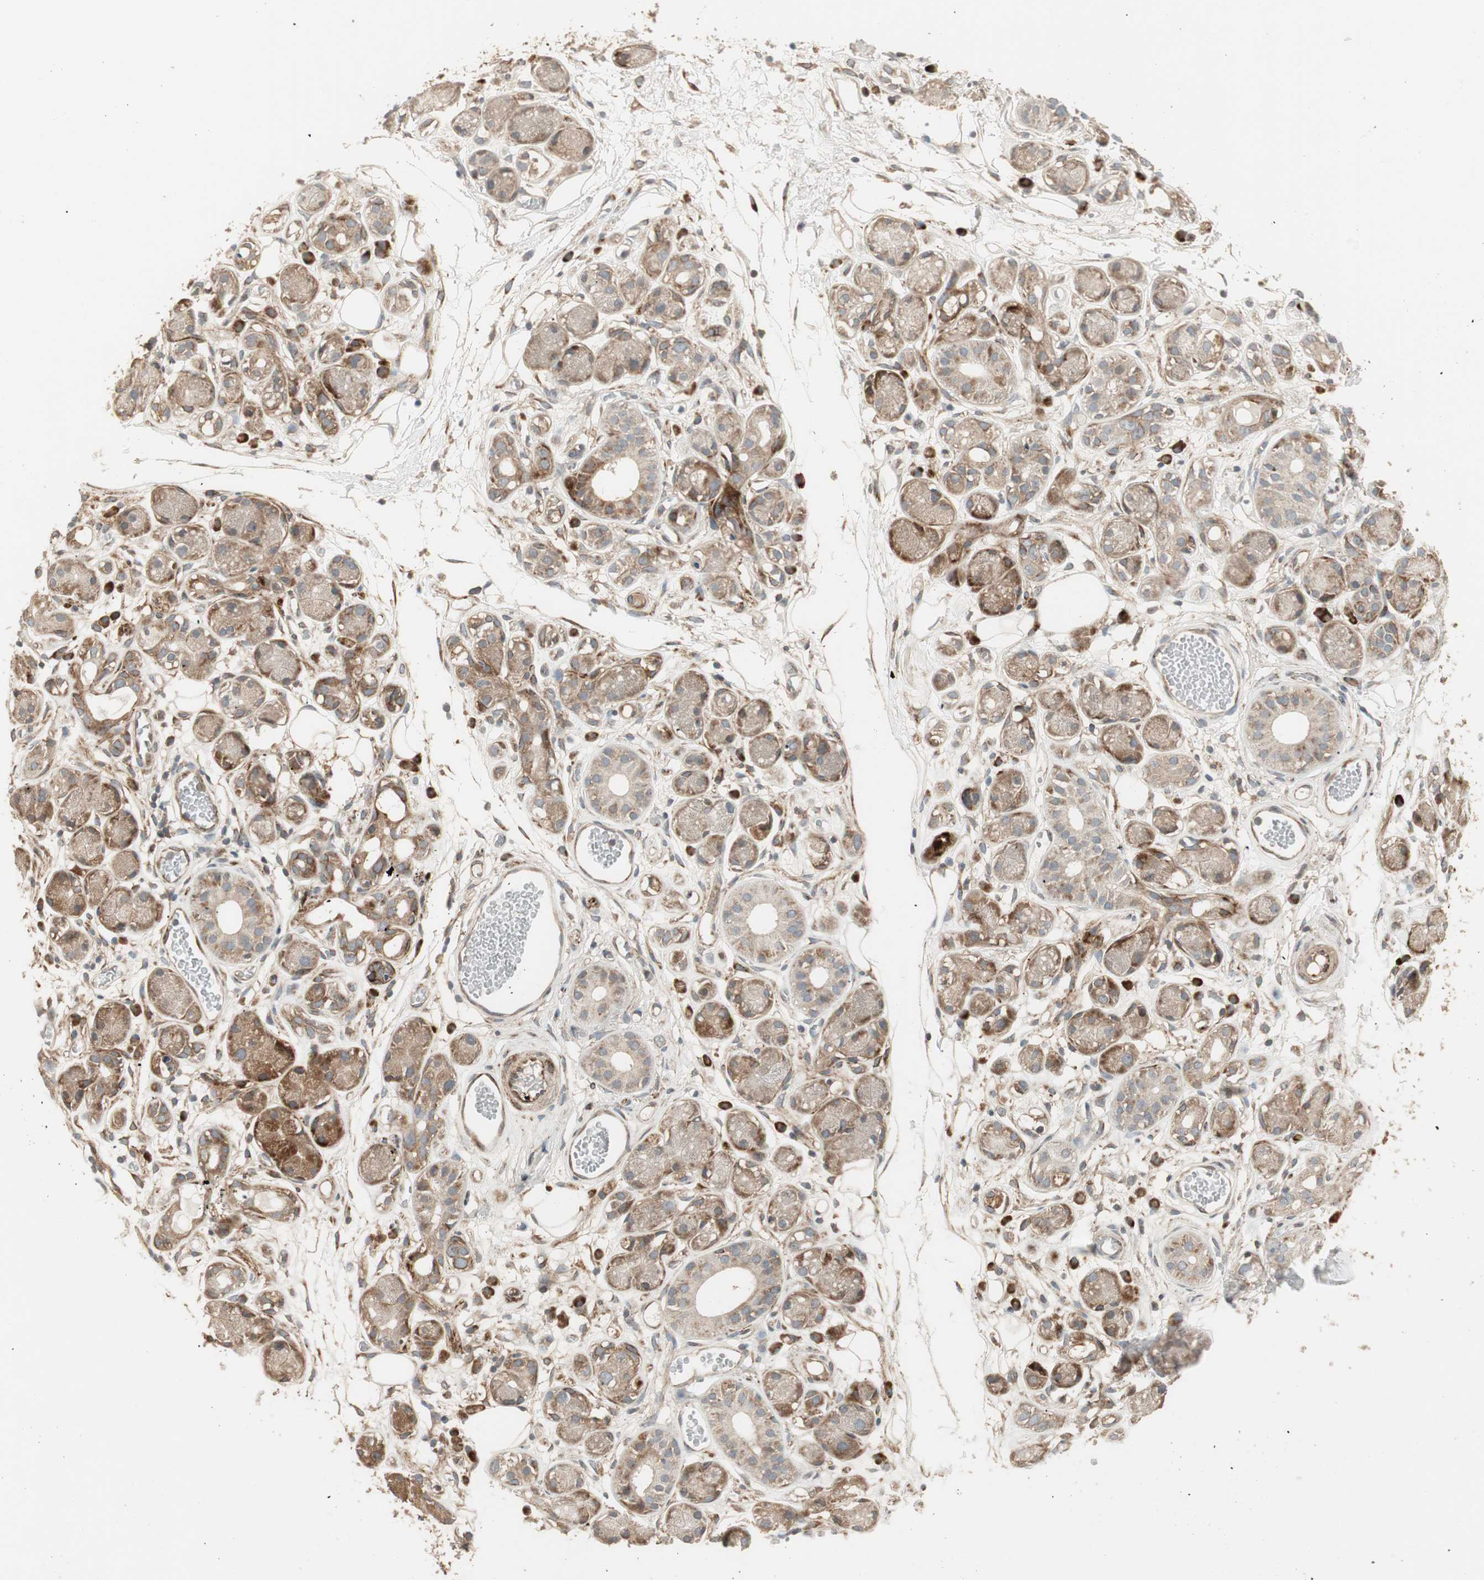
{"staining": {"intensity": "moderate", "quantity": ">75%", "location": "cytoplasmic/membranous"}, "tissue": "adipose tissue", "cell_type": "Adipocytes", "image_type": "normal", "snomed": [{"axis": "morphology", "description": "Normal tissue, NOS"}, {"axis": "morphology", "description": "Inflammation, NOS"}, {"axis": "topography", "description": "Vascular tissue"}, {"axis": "topography", "description": "Salivary gland"}], "caption": "Immunohistochemistry micrograph of unremarkable human adipose tissue stained for a protein (brown), which shows medium levels of moderate cytoplasmic/membranous expression in about >75% of adipocytes.", "gene": "PPP2R5E", "patient": {"sex": "female", "age": 75}}